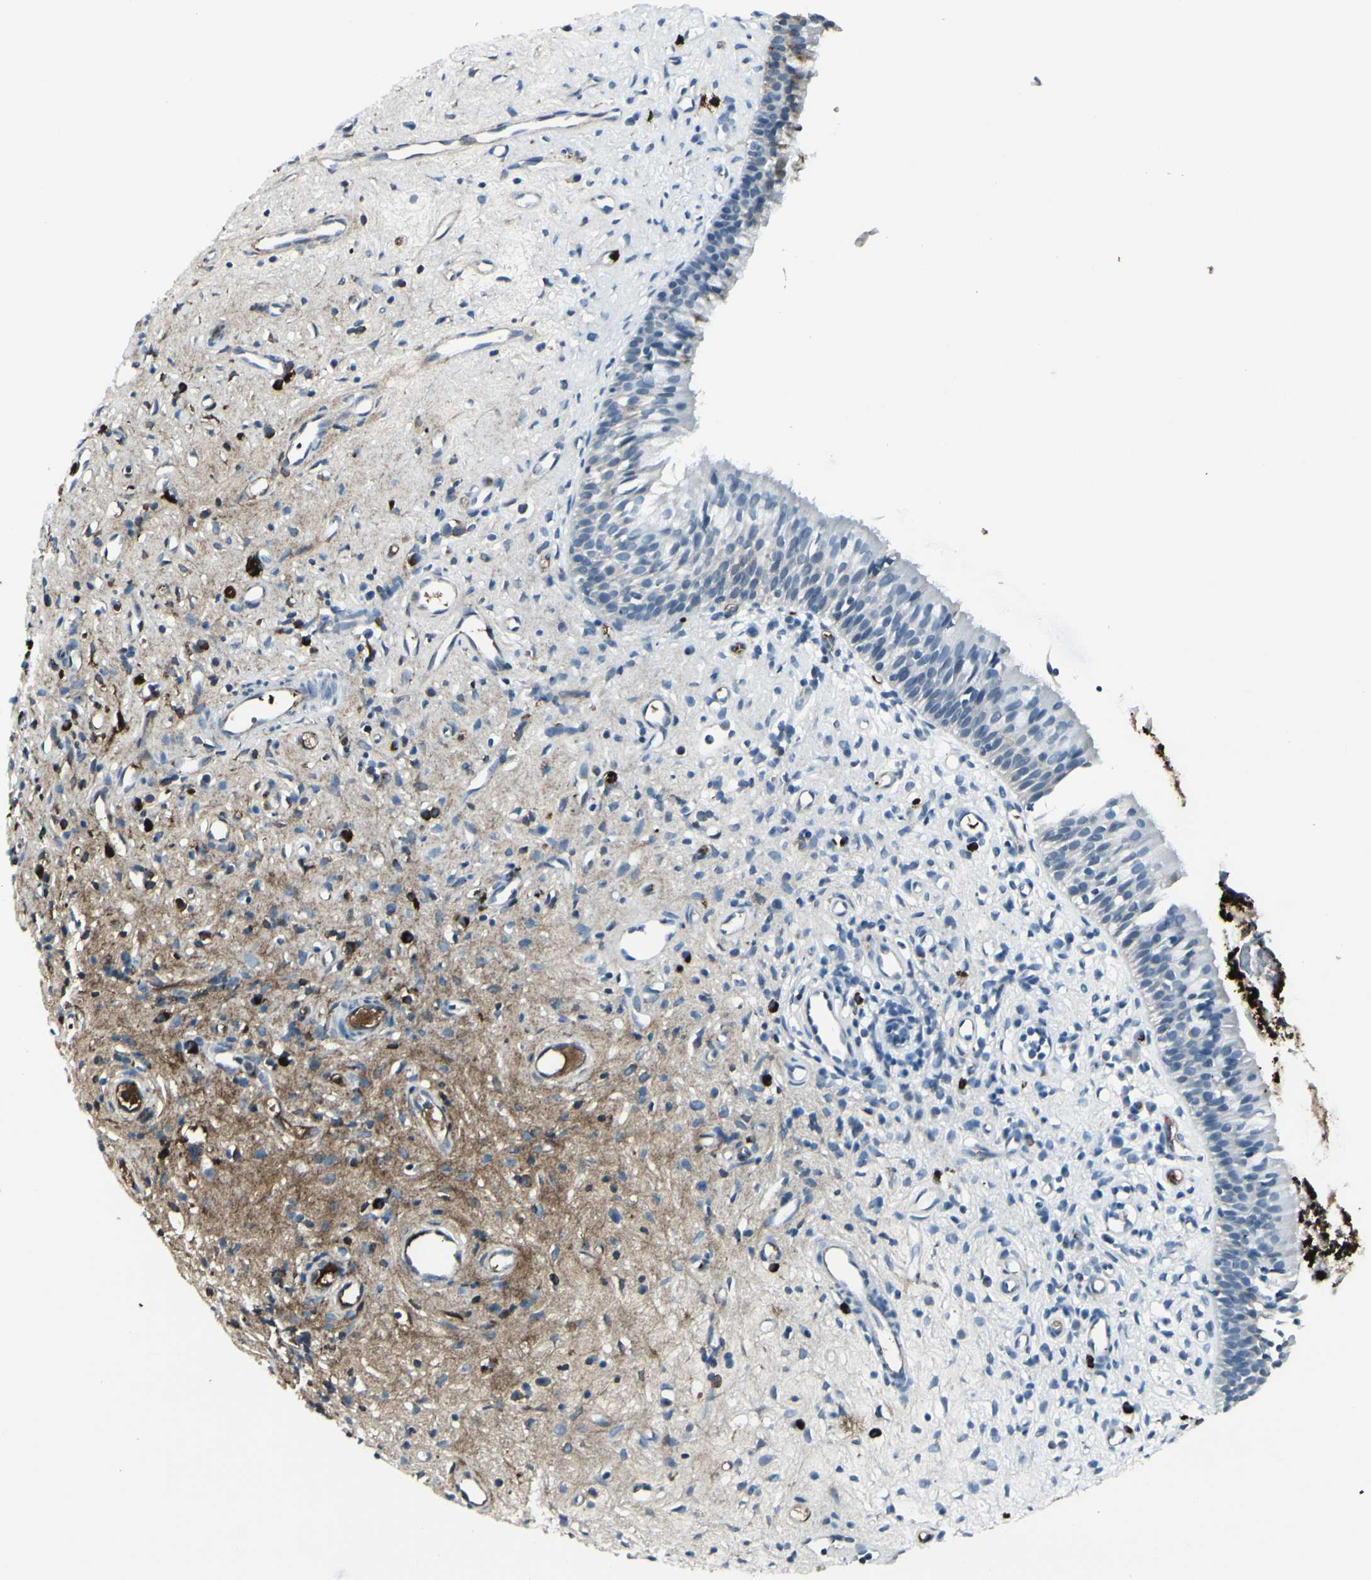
{"staining": {"intensity": "strong", "quantity": "<25%", "location": "cytoplasmic/membranous"}, "tissue": "nasopharynx", "cell_type": "Respiratory epithelial cells", "image_type": "normal", "snomed": [{"axis": "morphology", "description": "Normal tissue, NOS"}, {"axis": "topography", "description": "Nasopharynx"}], "caption": "A histopathology image of nasopharynx stained for a protein shows strong cytoplasmic/membranous brown staining in respiratory epithelial cells. (DAB (3,3'-diaminobenzidine) = brown stain, brightfield microscopy at high magnification).", "gene": "IGHG1", "patient": {"sex": "female", "age": 51}}